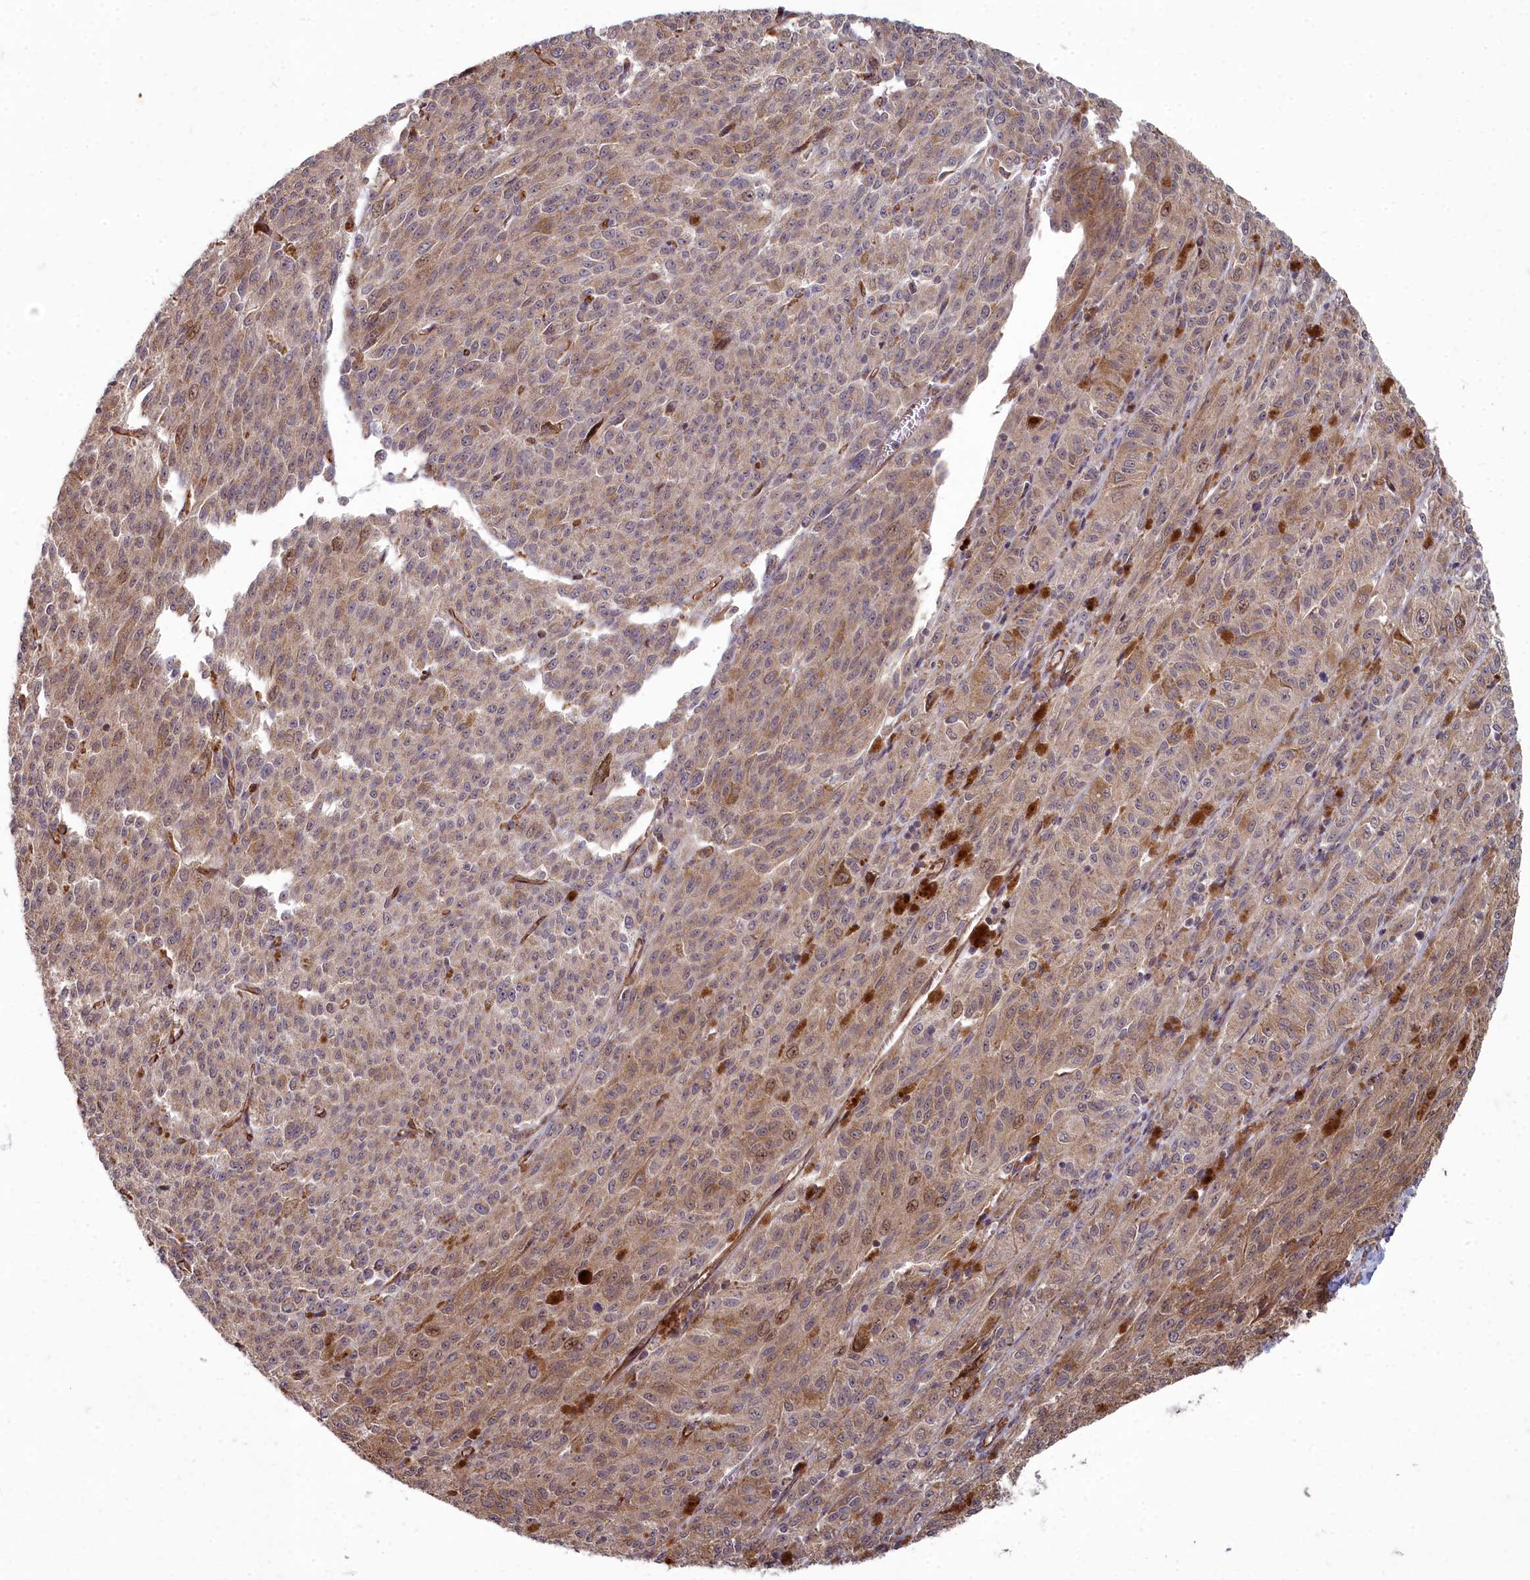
{"staining": {"intensity": "weak", "quantity": ">75%", "location": "cytoplasmic/membranous"}, "tissue": "melanoma", "cell_type": "Tumor cells", "image_type": "cancer", "snomed": [{"axis": "morphology", "description": "Malignant melanoma, NOS"}, {"axis": "topography", "description": "Skin"}], "caption": "IHC image of melanoma stained for a protein (brown), which reveals low levels of weak cytoplasmic/membranous expression in approximately >75% of tumor cells.", "gene": "TSPYL4", "patient": {"sex": "female", "age": 52}}